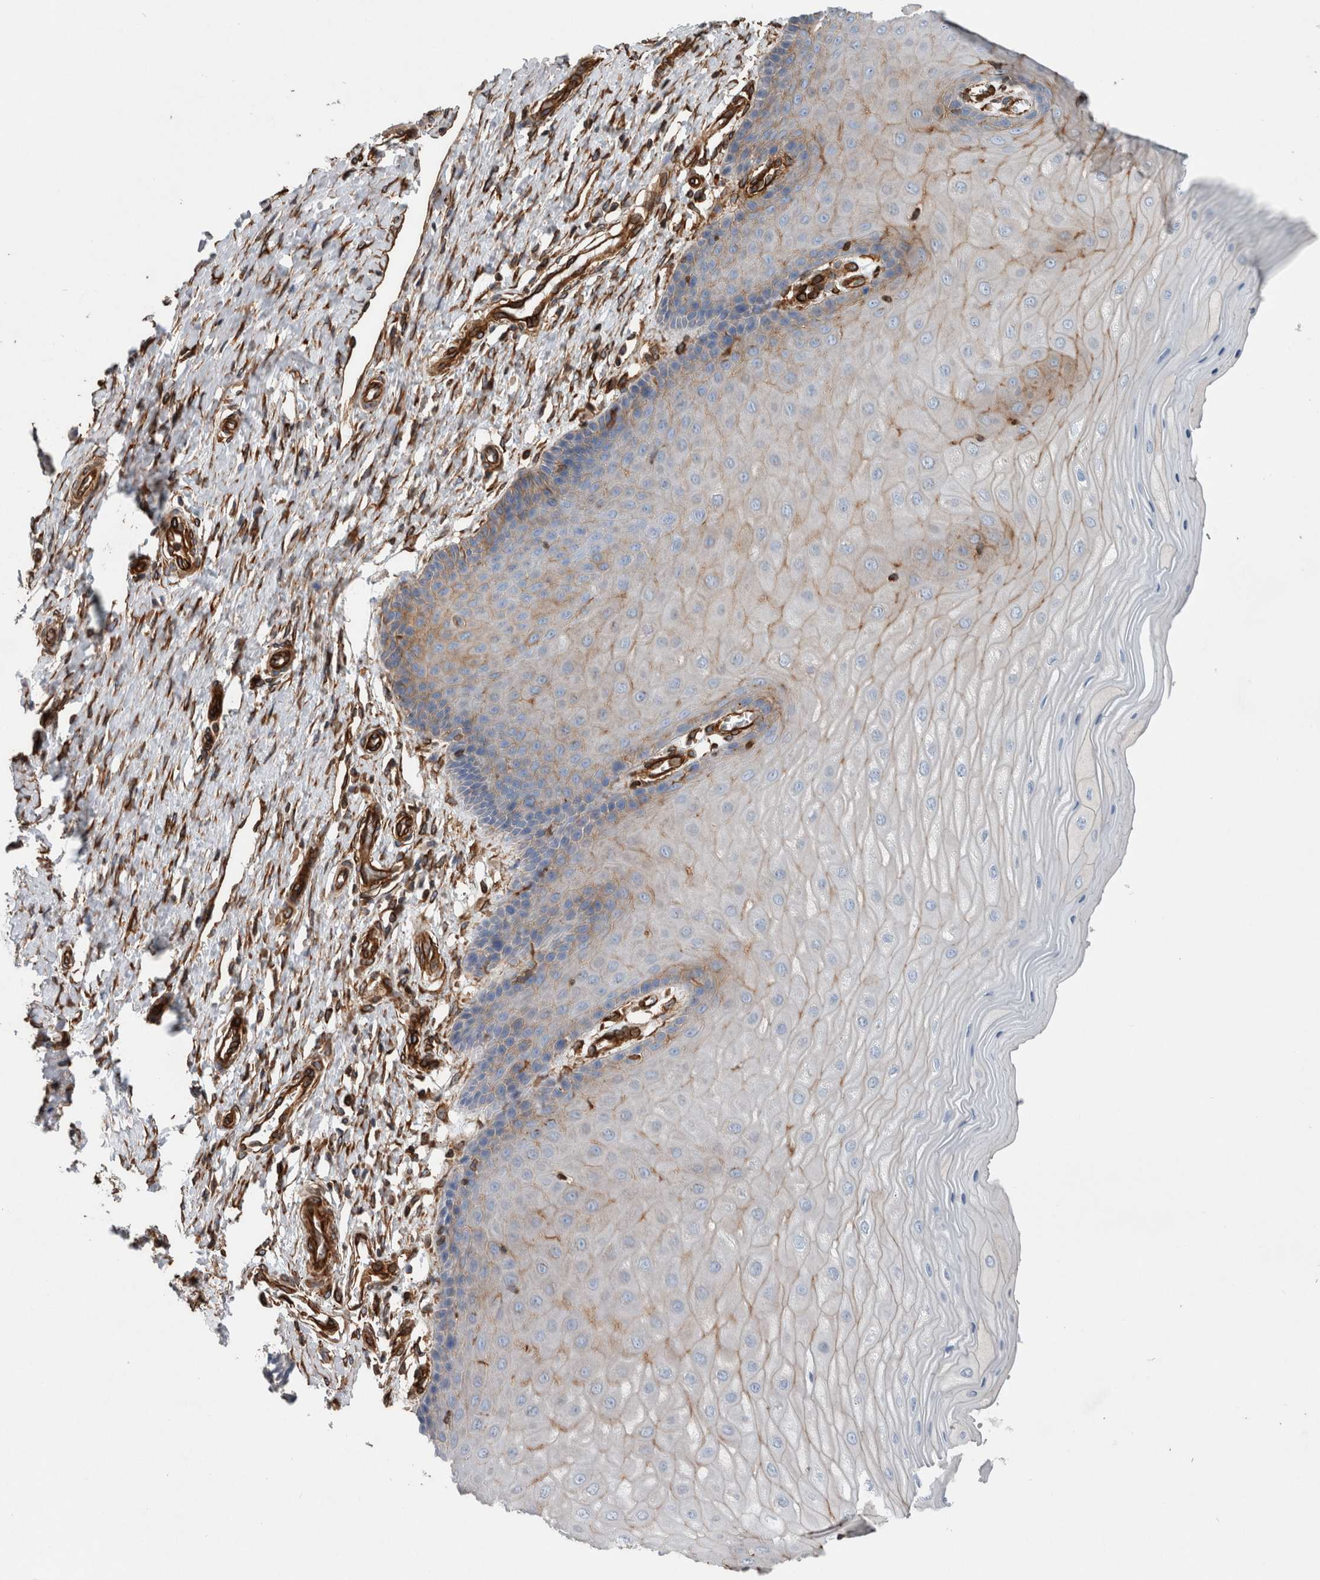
{"staining": {"intensity": "strong", "quantity": ">75%", "location": "cytoplasmic/membranous"}, "tissue": "cervix", "cell_type": "Glandular cells", "image_type": "normal", "snomed": [{"axis": "morphology", "description": "Normal tissue, NOS"}, {"axis": "topography", "description": "Cervix"}], "caption": "A histopathology image of human cervix stained for a protein shows strong cytoplasmic/membranous brown staining in glandular cells.", "gene": "PLEC", "patient": {"sex": "female", "age": 55}}